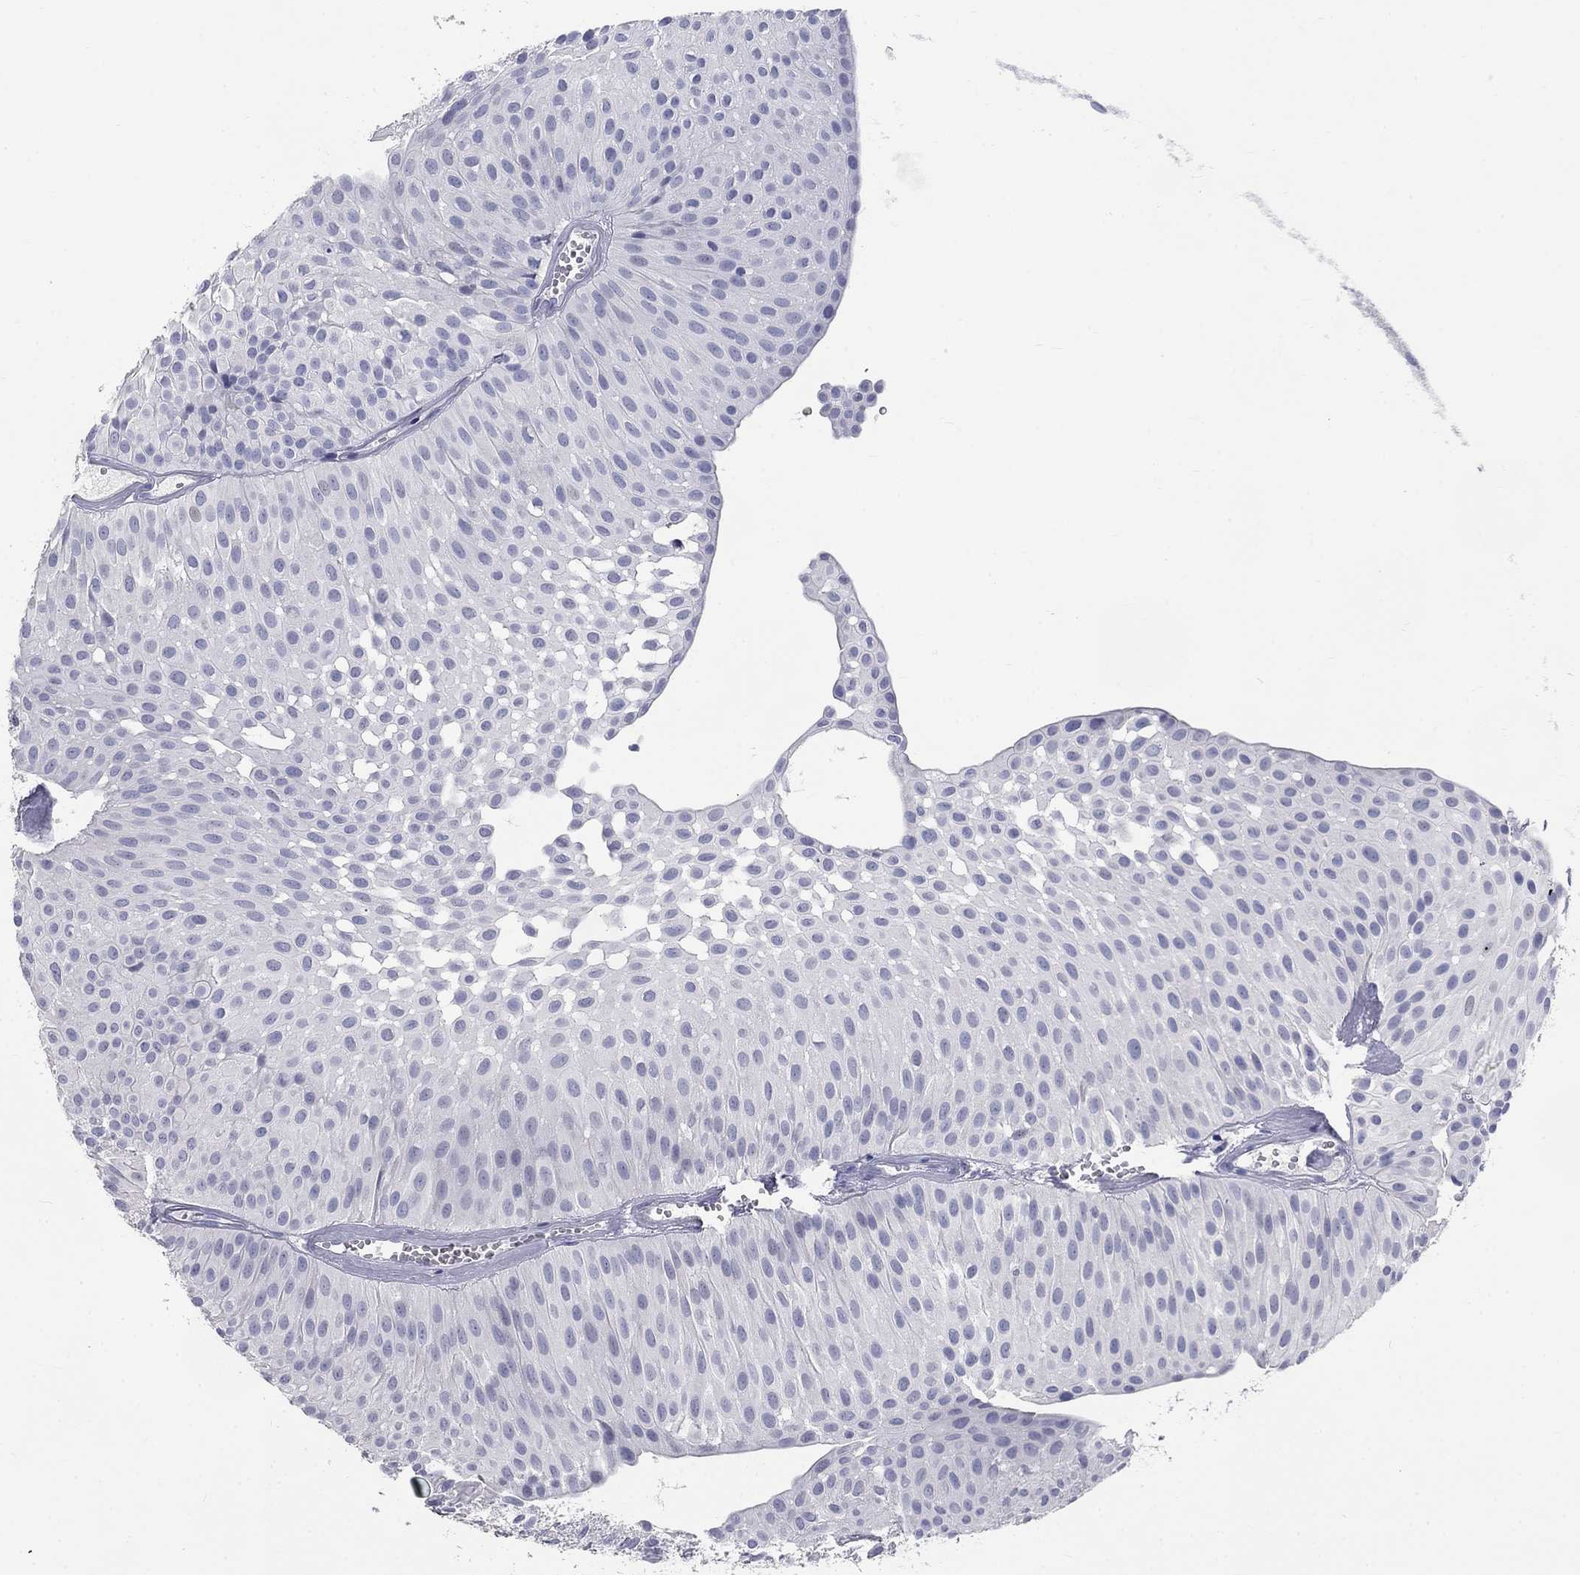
{"staining": {"intensity": "negative", "quantity": "none", "location": "none"}, "tissue": "urothelial cancer", "cell_type": "Tumor cells", "image_type": "cancer", "snomed": [{"axis": "morphology", "description": "Urothelial carcinoma, Low grade"}, {"axis": "topography", "description": "Urinary bladder"}], "caption": "Tumor cells are negative for brown protein staining in urothelial cancer. (Brightfield microscopy of DAB immunohistochemistry (IHC) at high magnification).", "gene": "ELAVL4", "patient": {"sex": "male", "age": 64}}